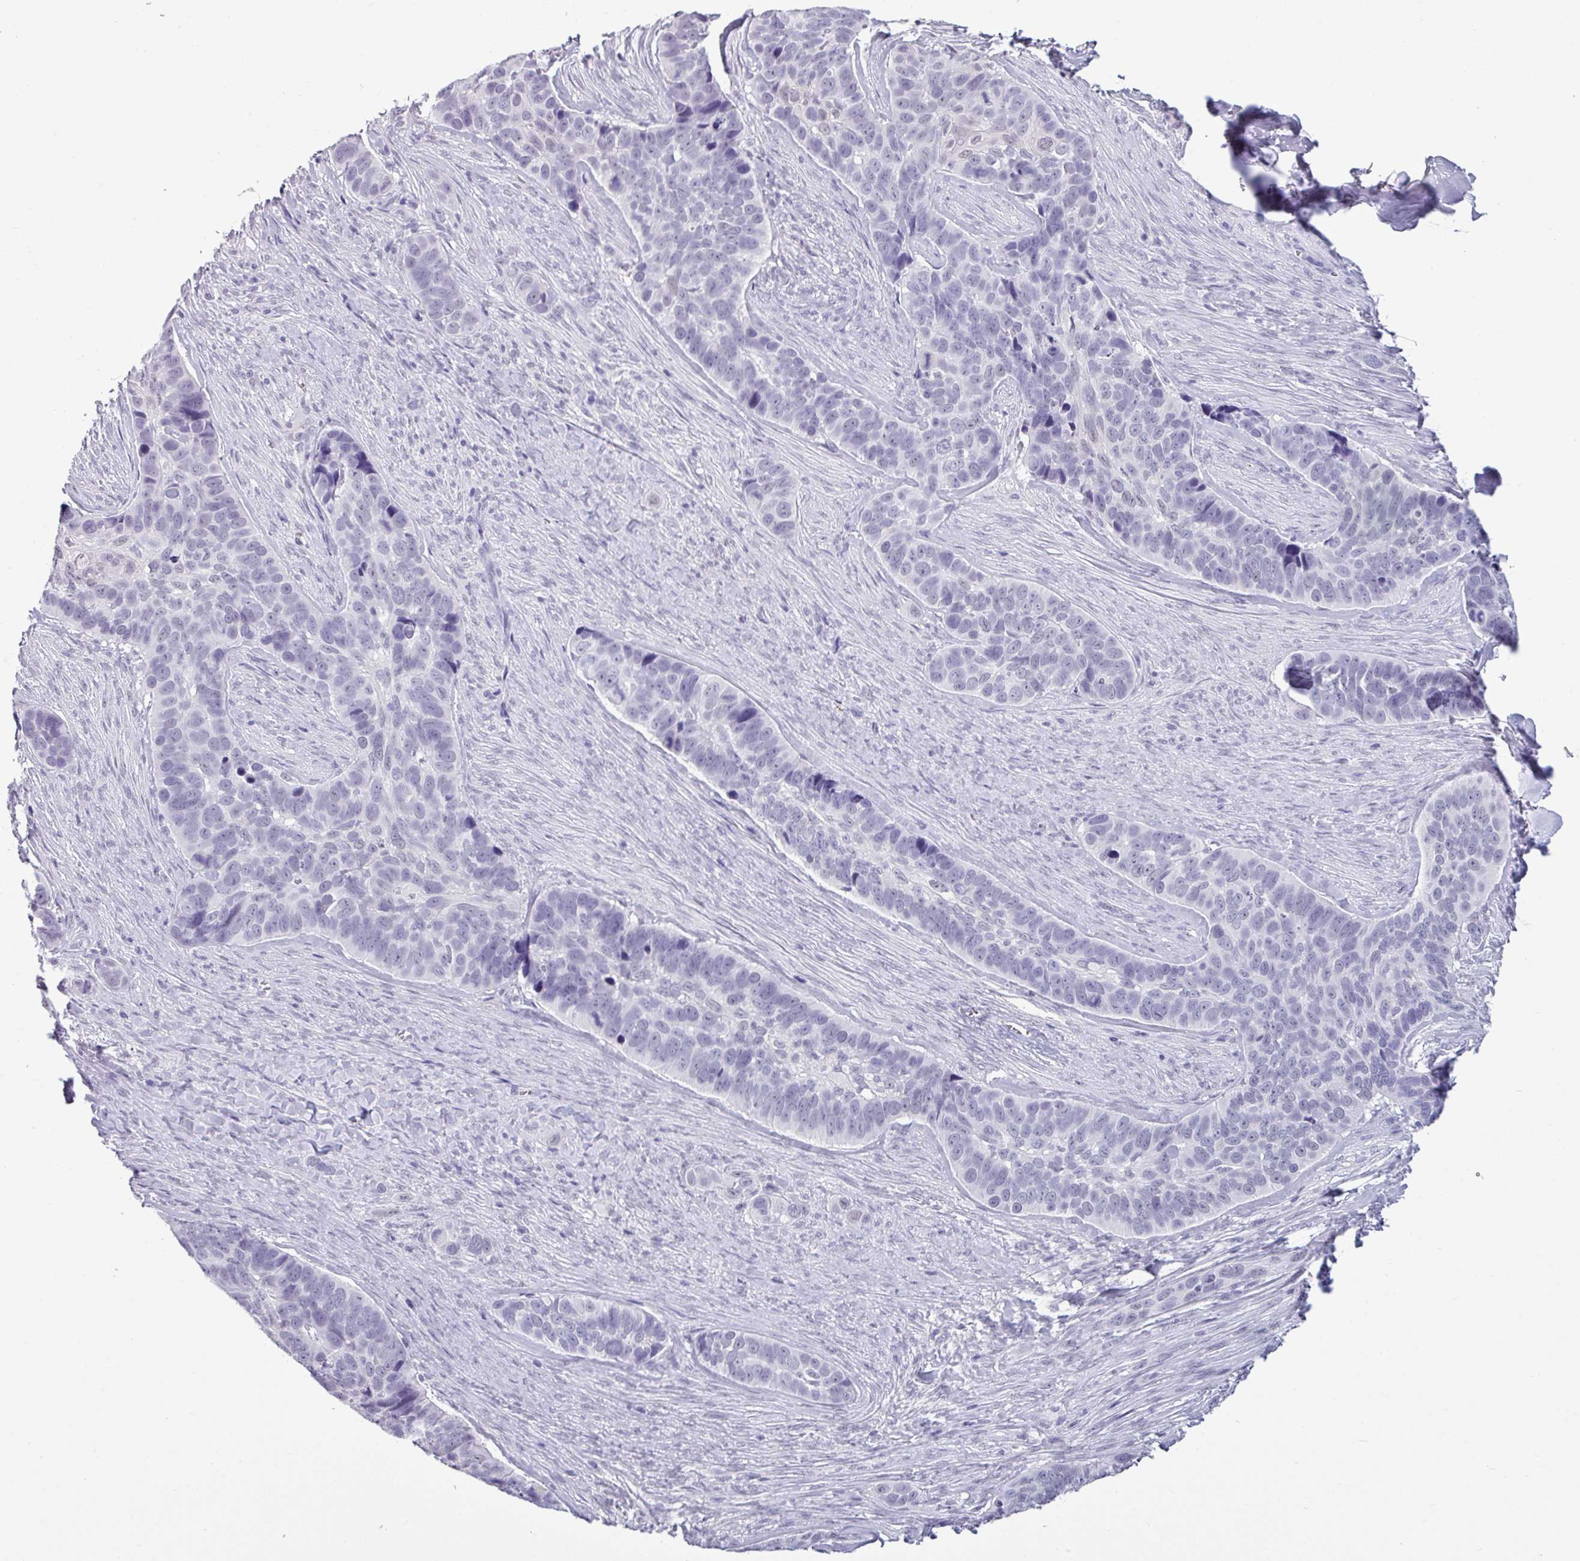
{"staining": {"intensity": "negative", "quantity": "none", "location": "none"}, "tissue": "skin cancer", "cell_type": "Tumor cells", "image_type": "cancer", "snomed": [{"axis": "morphology", "description": "Basal cell carcinoma"}, {"axis": "topography", "description": "Skin"}], "caption": "A high-resolution image shows immunohistochemistry (IHC) staining of skin cancer, which exhibits no significant positivity in tumor cells.", "gene": "SRGAP1", "patient": {"sex": "female", "age": 82}}